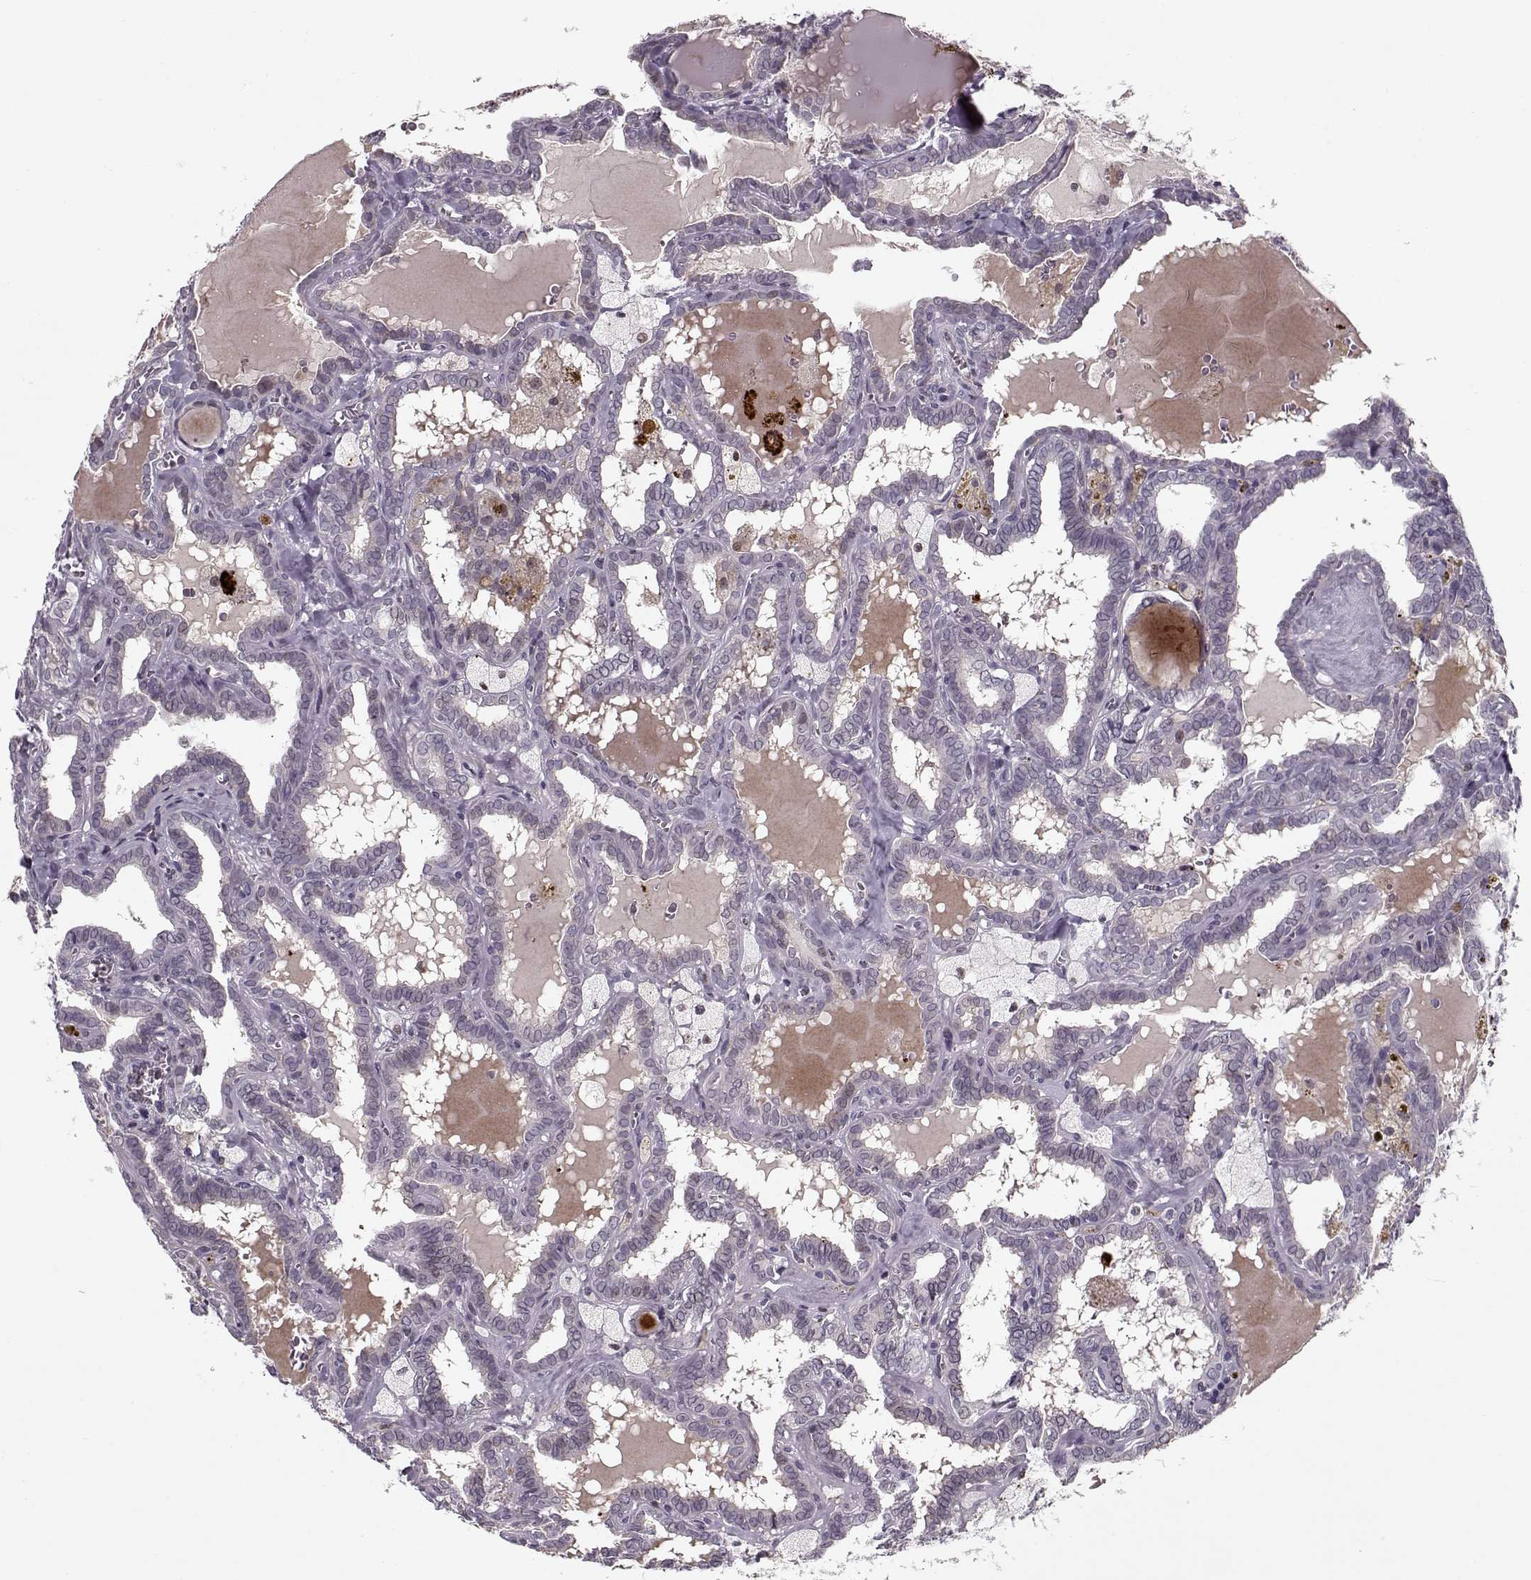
{"staining": {"intensity": "negative", "quantity": "none", "location": "none"}, "tissue": "thyroid cancer", "cell_type": "Tumor cells", "image_type": "cancer", "snomed": [{"axis": "morphology", "description": "Papillary adenocarcinoma, NOS"}, {"axis": "topography", "description": "Thyroid gland"}], "caption": "There is no significant staining in tumor cells of papillary adenocarcinoma (thyroid).", "gene": "DNAI3", "patient": {"sex": "female", "age": 39}}